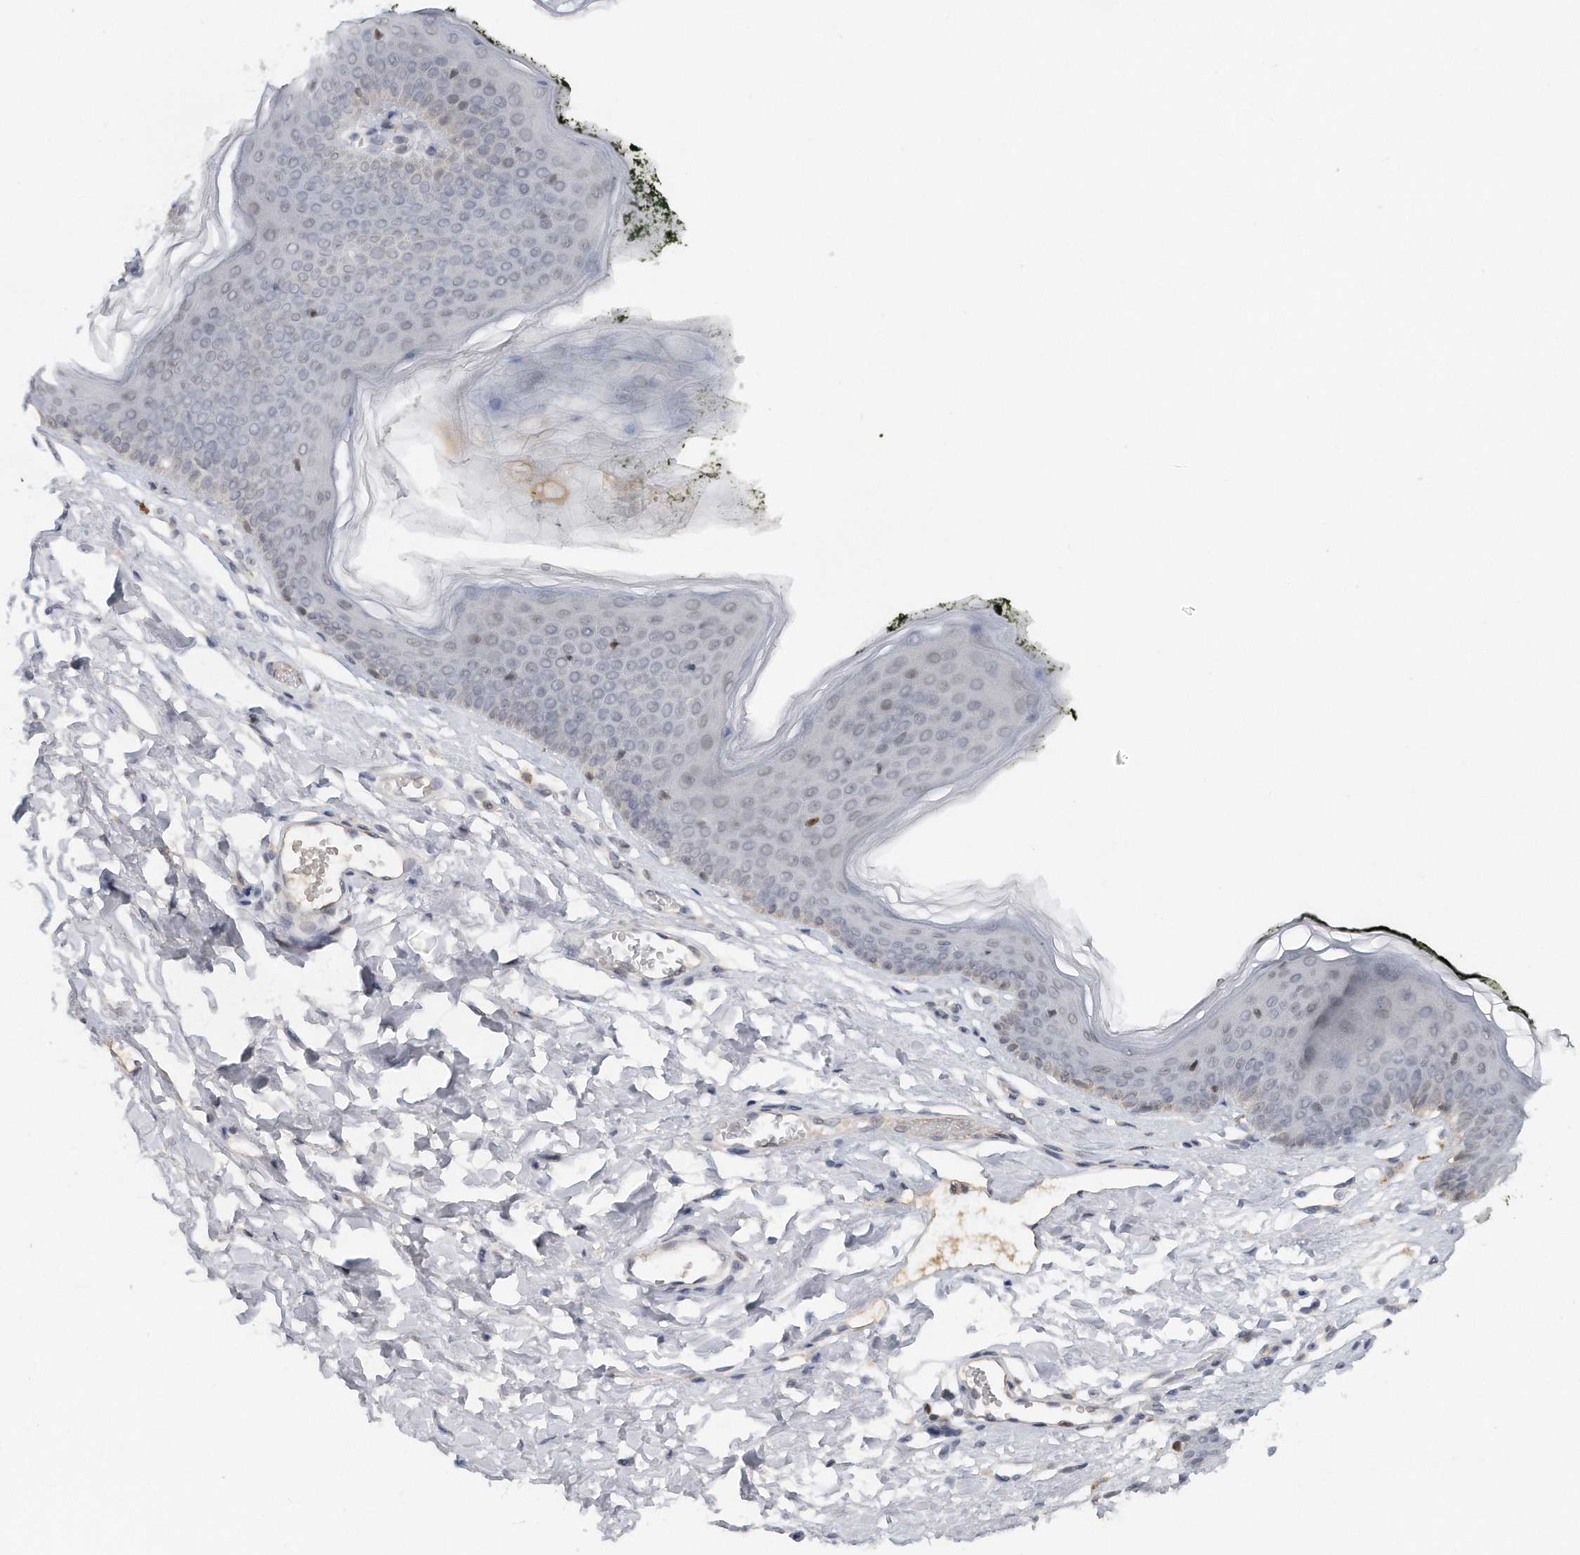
{"staining": {"intensity": "weak", "quantity": "<25%", "location": "cytoplasmic/membranous,nuclear"}, "tissue": "skin", "cell_type": "Epidermal cells", "image_type": "normal", "snomed": [{"axis": "morphology", "description": "Normal tissue, NOS"}, {"axis": "morphology", "description": "Inflammation, NOS"}, {"axis": "topography", "description": "Vulva"}], "caption": "Immunohistochemical staining of unremarkable human skin shows no significant staining in epidermal cells.", "gene": "DDX43", "patient": {"sex": "female", "age": 84}}